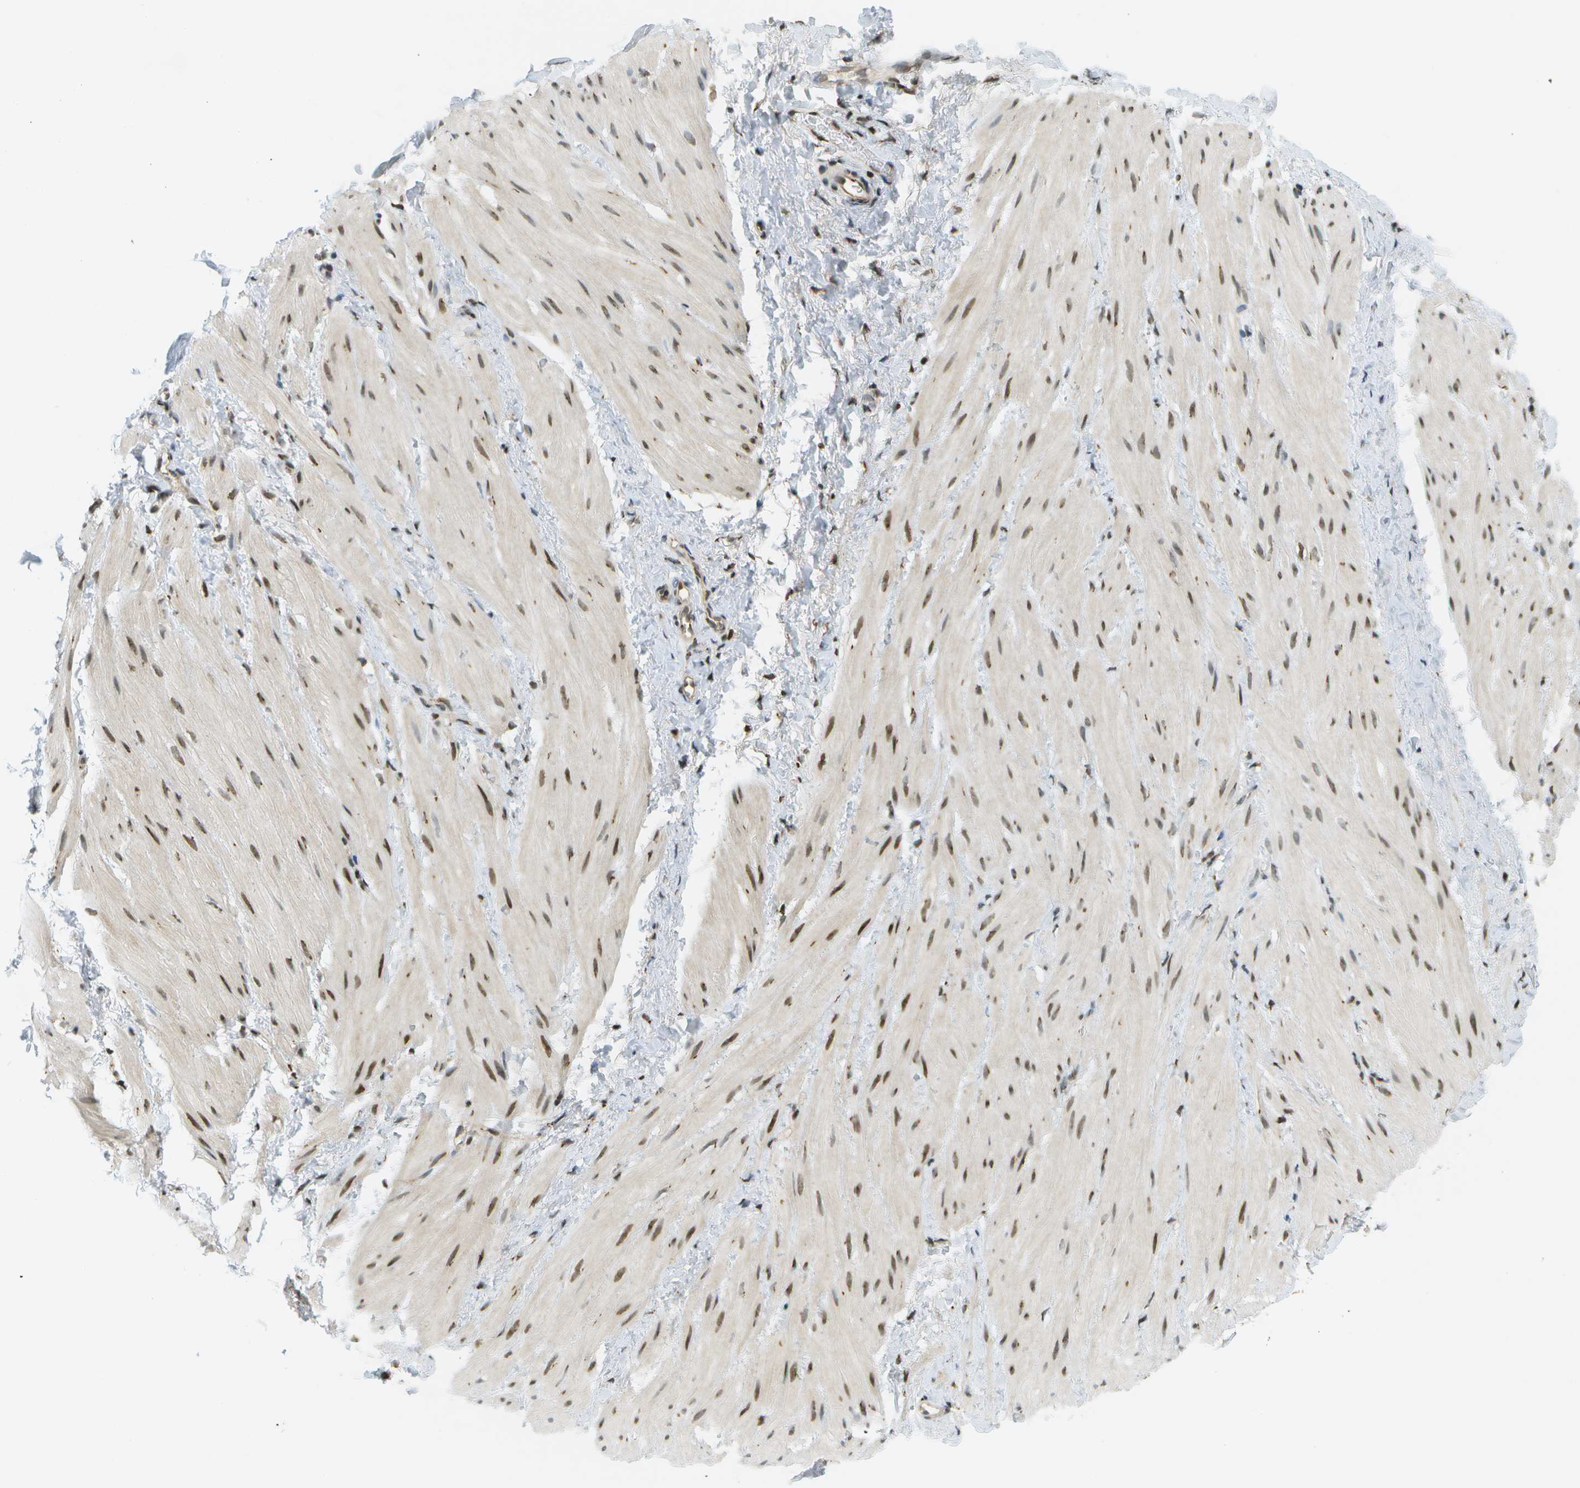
{"staining": {"intensity": "moderate", "quantity": ">75%", "location": "nuclear"}, "tissue": "smooth muscle", "cell_type": "Smooth muscle cells", "image_type": "normal", "snomed": [{"axis": "morphology", "description": "Normal tissue, NOS"}, {"axis": "topography", "description": "Smooth muscle"}], "caption": "Approximately >75% of smooth muscle cells in unremarkable human smooth muscle exhibit moderate nuclear protein positivity as visualized by brown immunohistochemical staining.", "gene": "EVC", "patient": {"sex": "male", "age": 16}}